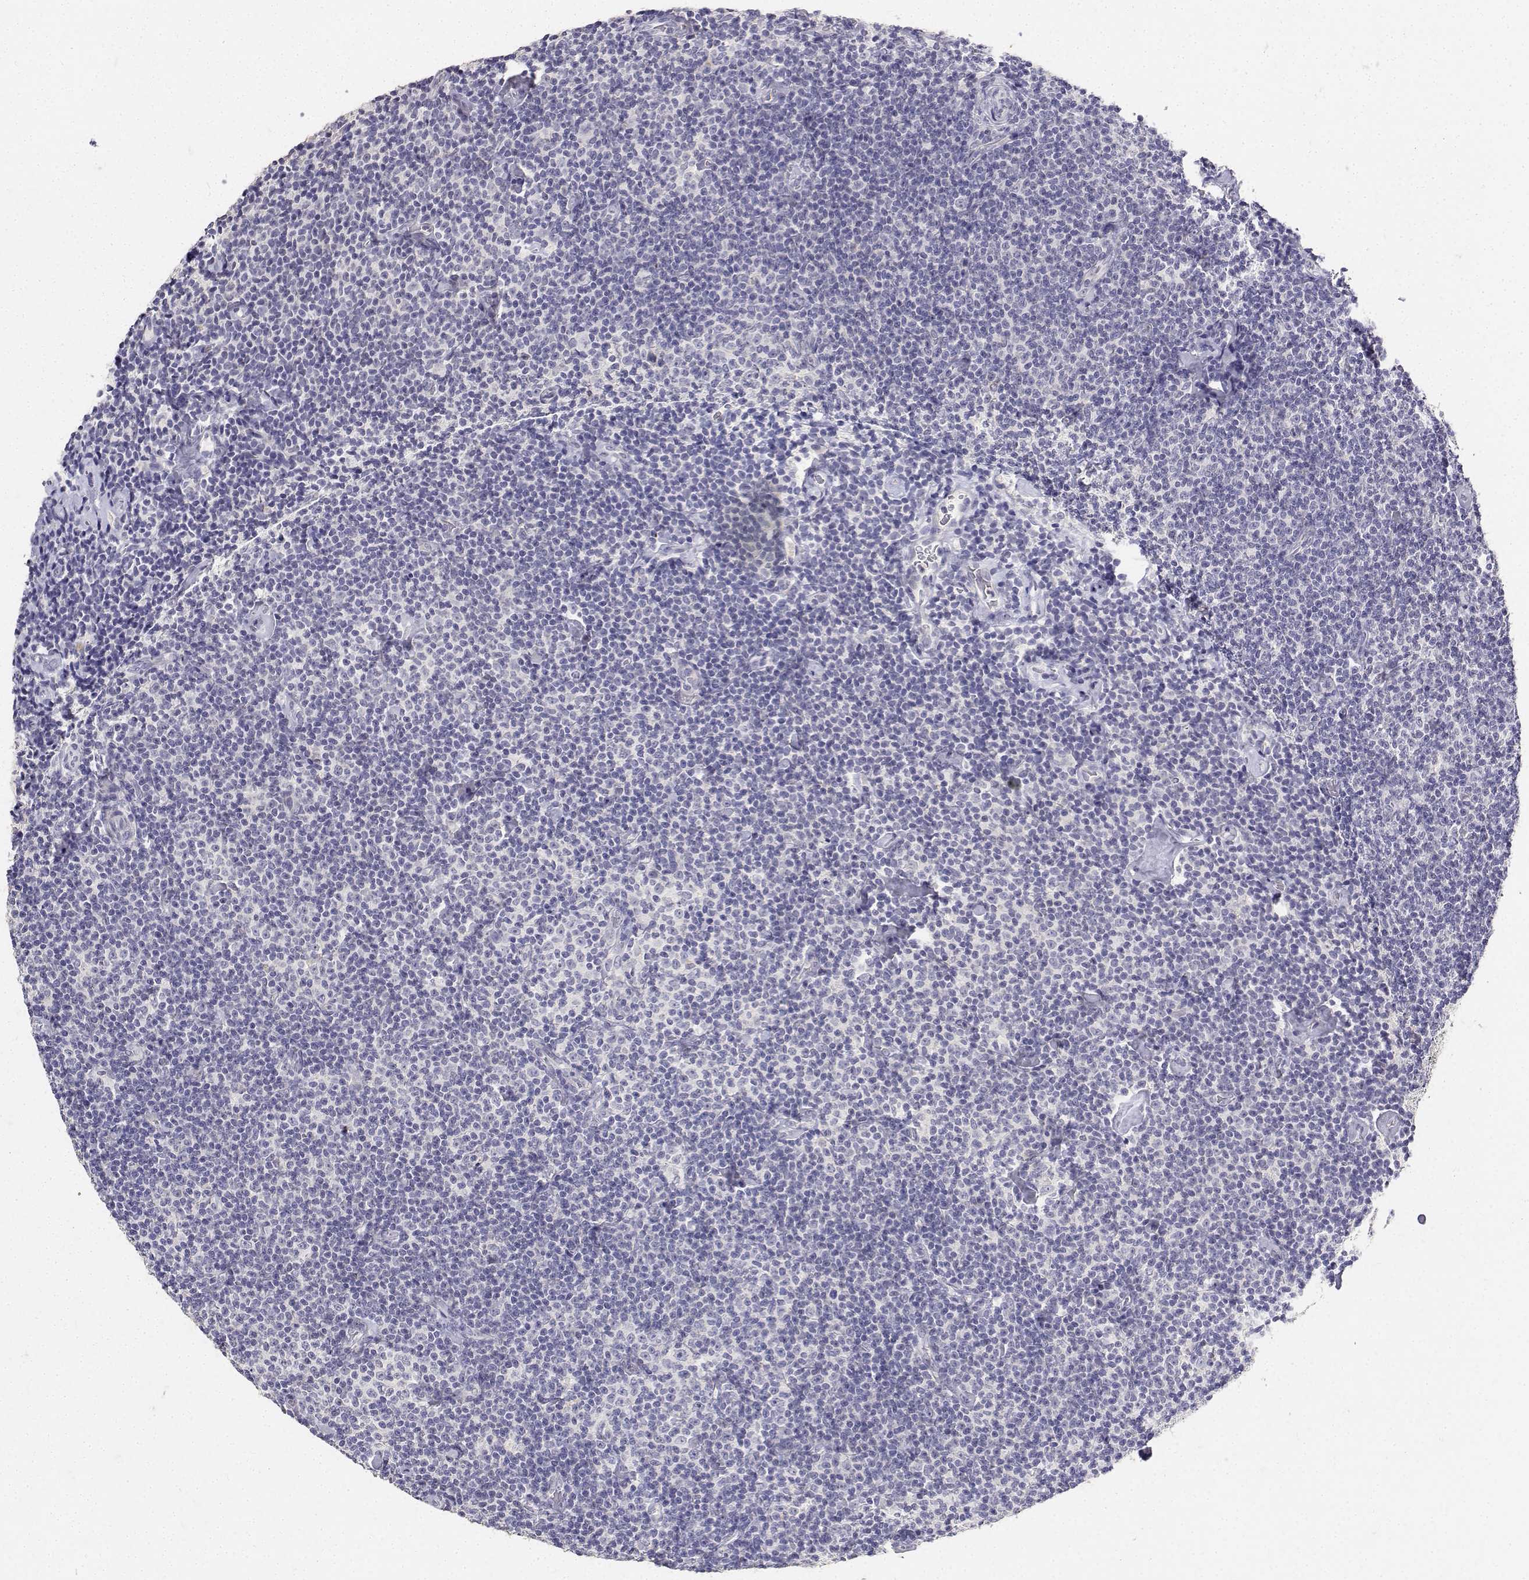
{"staining": {"intensity": "negative", "quantity": "none", "location": "none"}, "tissue": "lymphoma", "cell_type": "Tumor cells", "image_type": "cancer", "snomed": [{"axis": "morphology", "description": "Malignant lymphoma, non-Hodgkin's type, Low grade"}, {"axis": "topography", "description": "Lymph node"}], "caption": "Low-grade malignant lymphoma, non-Hodgkin's type stained for a protein using immunohistochemistry (IHC) reveals no expression tumor cells.", "gene": "PAEP", "patient": {"sex": "male", "age": 81}}